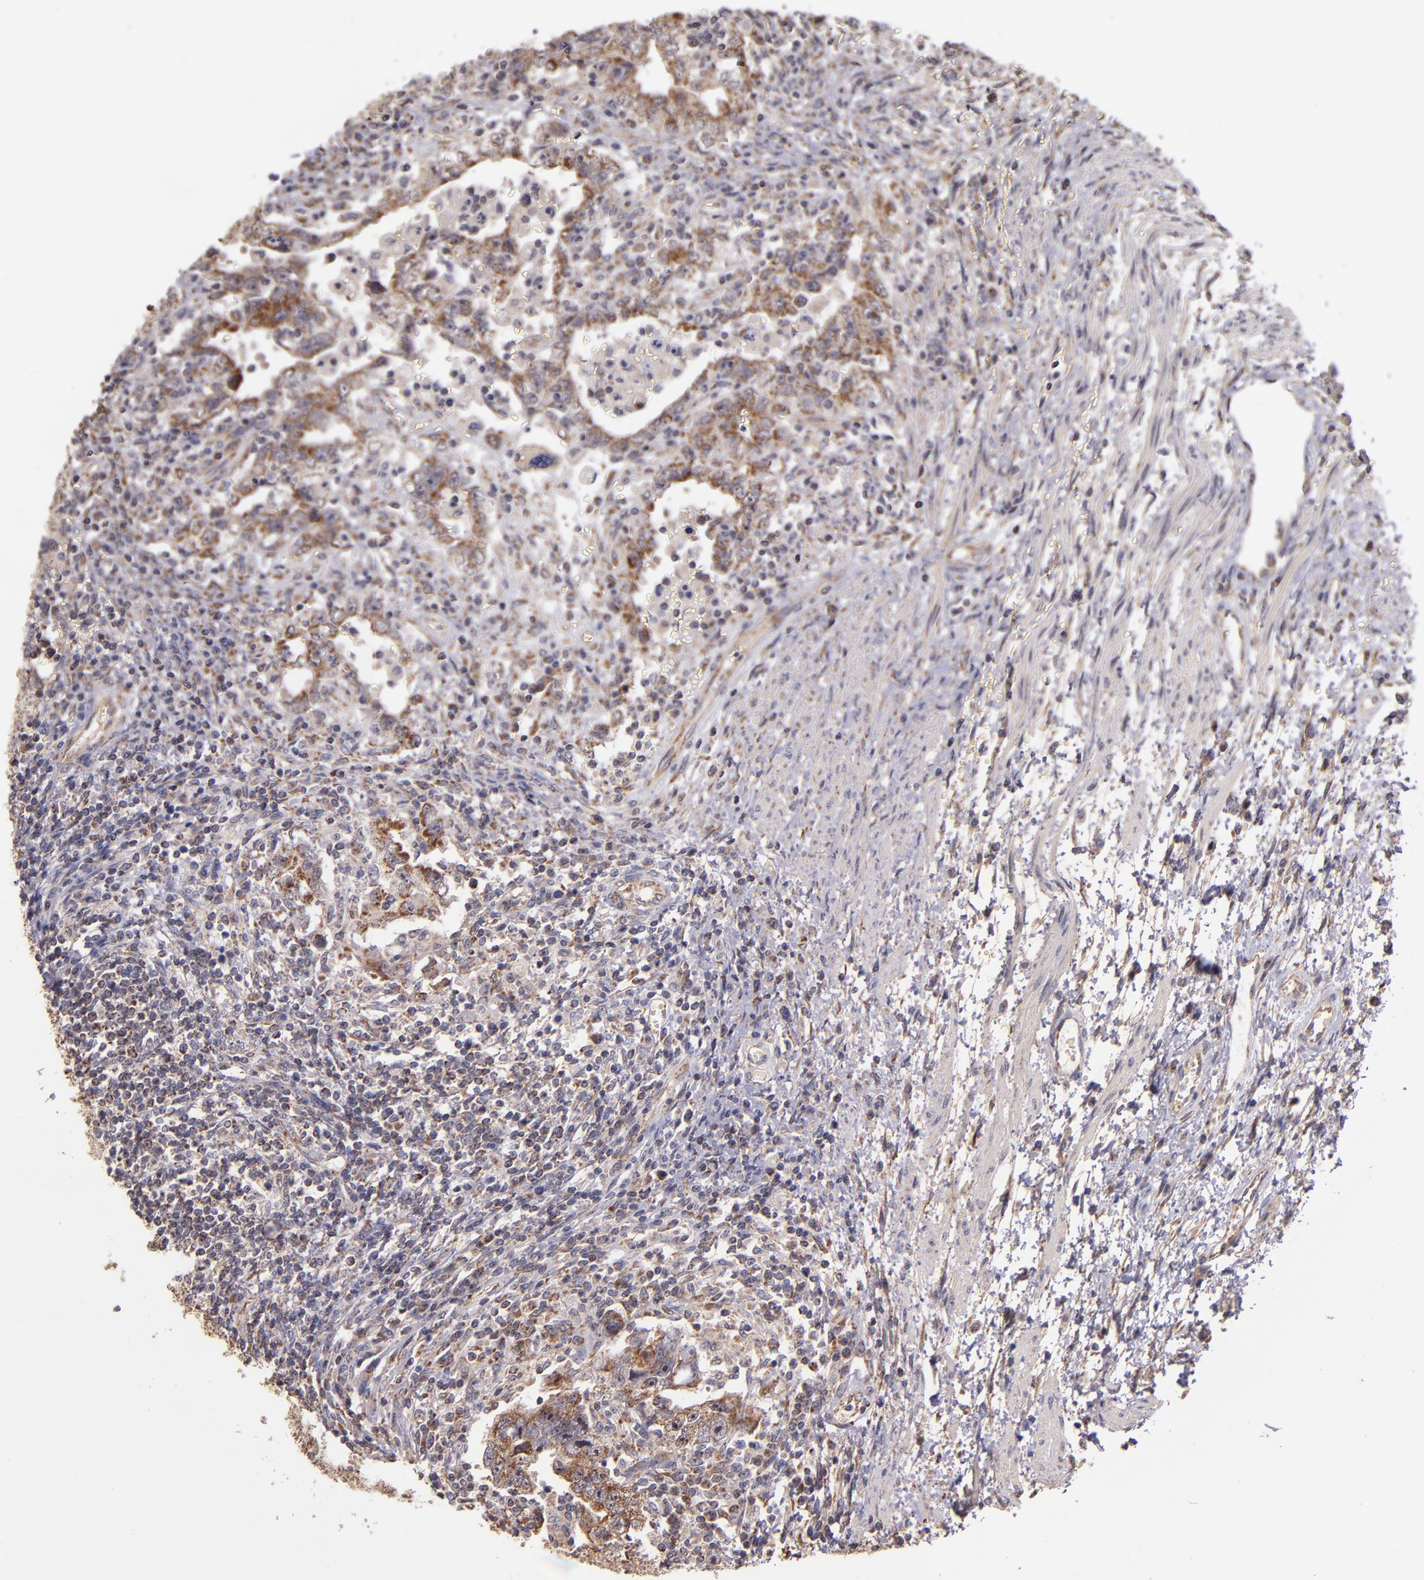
{"staining": {"intensity": "moderate", "quantity": "25%-75%", "location": "cytoplasmic/membranous"}, "tissue": "testis cancer", "cell_type": "Tumor cells", "image_type": "cancer", "snomed": [{"axis": "morphology", "description": "Carcinoma, Embryonal, NOS"}, {"axis": "topography", "description": "Testis"}], "caption": "Immunohistochemical staining of testis embryonal carcinoma exhibits moderate cytoplasmic/membranous protein expression in about 25%-75% of tumor cells.", "gene": "SHC1", "patient": {"sex": "male", "age": 26}}